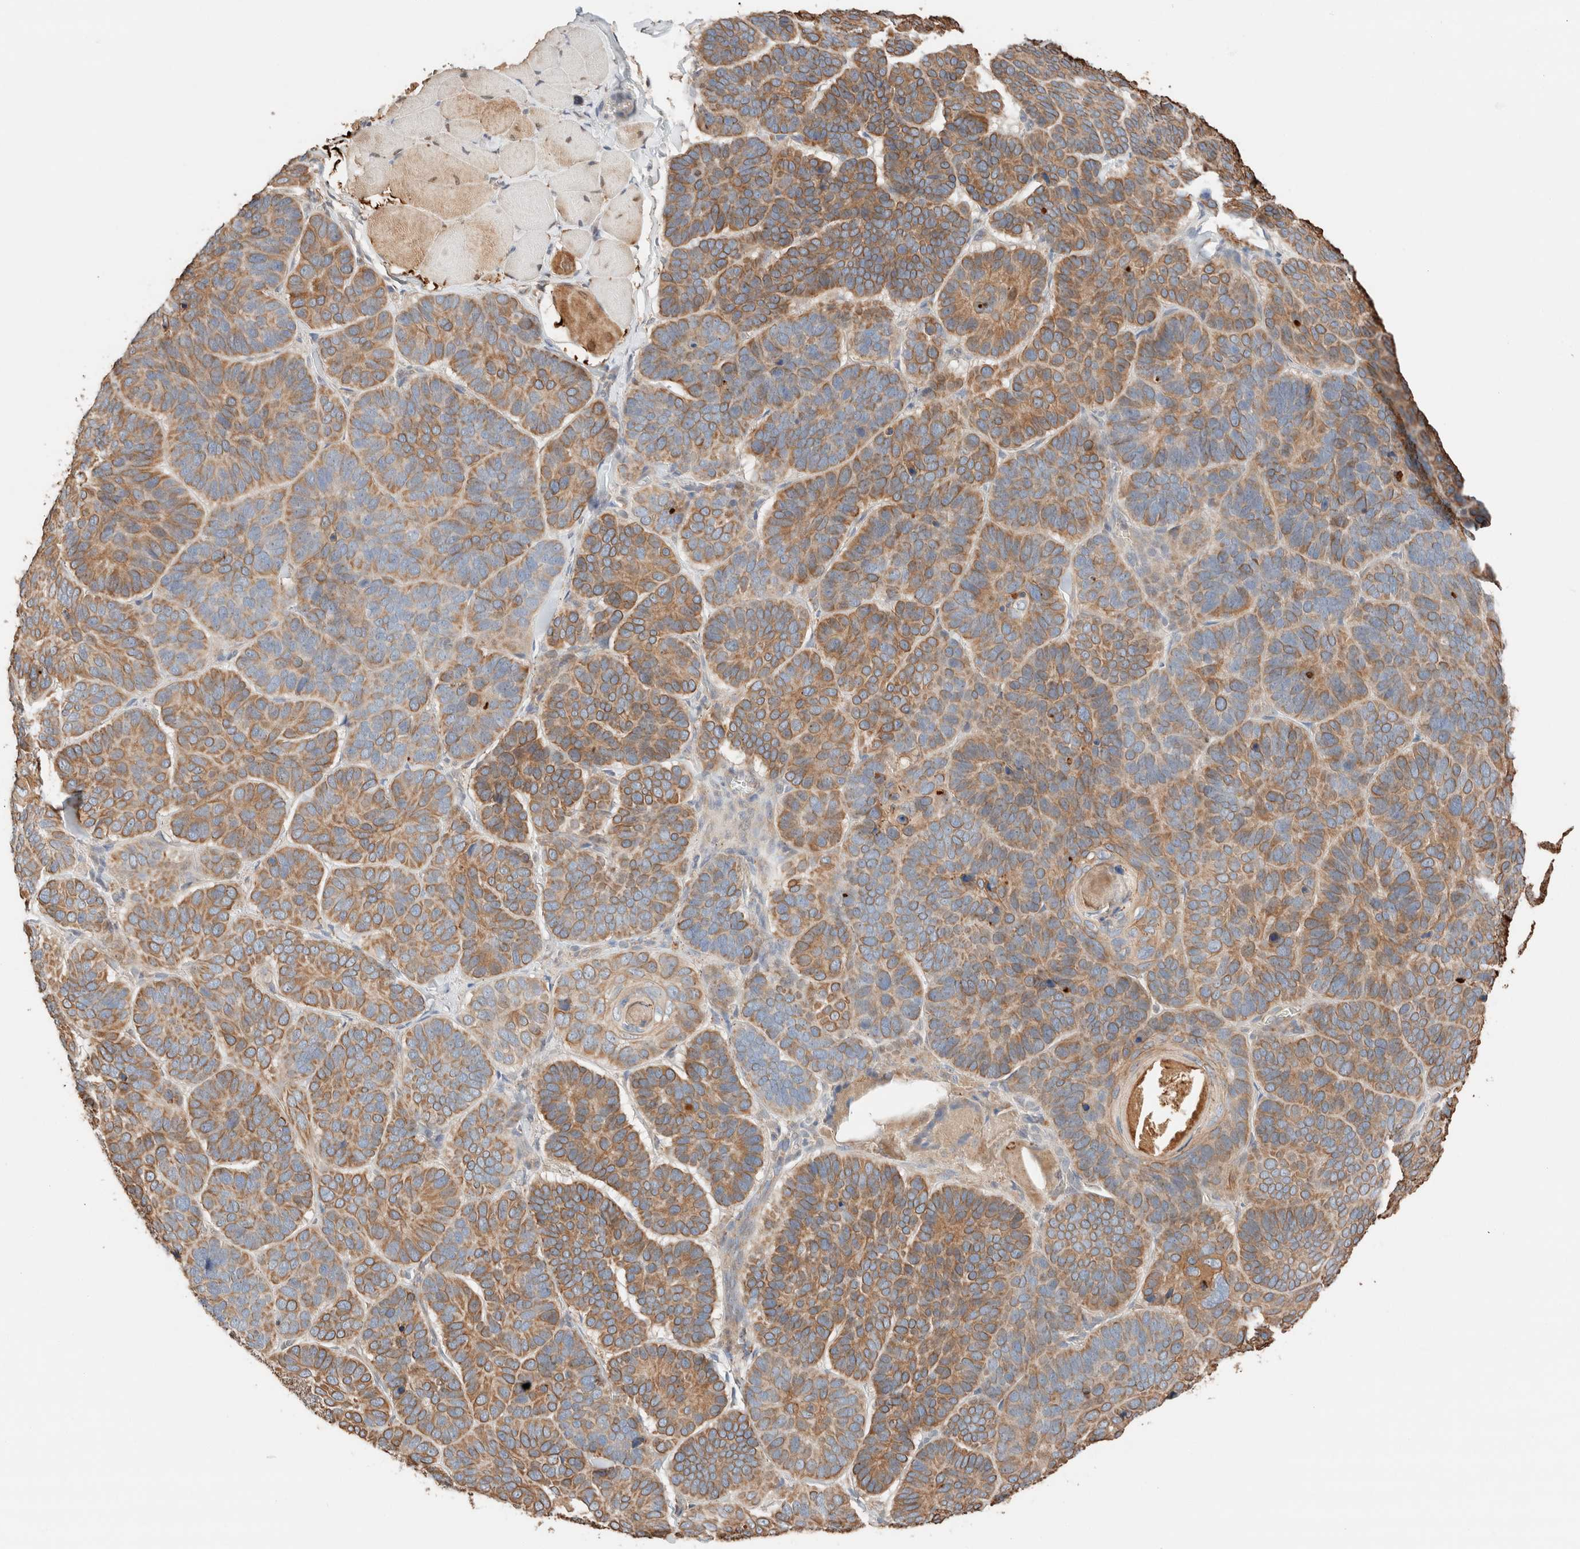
{"staining": {"intensity": "moderate", "quantity": ">75%", "location": "cytoplasmic/membranous"}, "tissue": "skin cancer", "cell_type": "Tumor cells", "image_type": "cancer", "snomed": [{"axis": "morphology", "description": "Basal cell carcinoma"}, {"axis": "topography", "description": "Skin"}], "caption": "Human skin basal cell carcinoma stained with a protein marker shows moderate staining in tumor cells.", "gene": "TUBD1", "patient": {"sex": "male", "age": 62}}